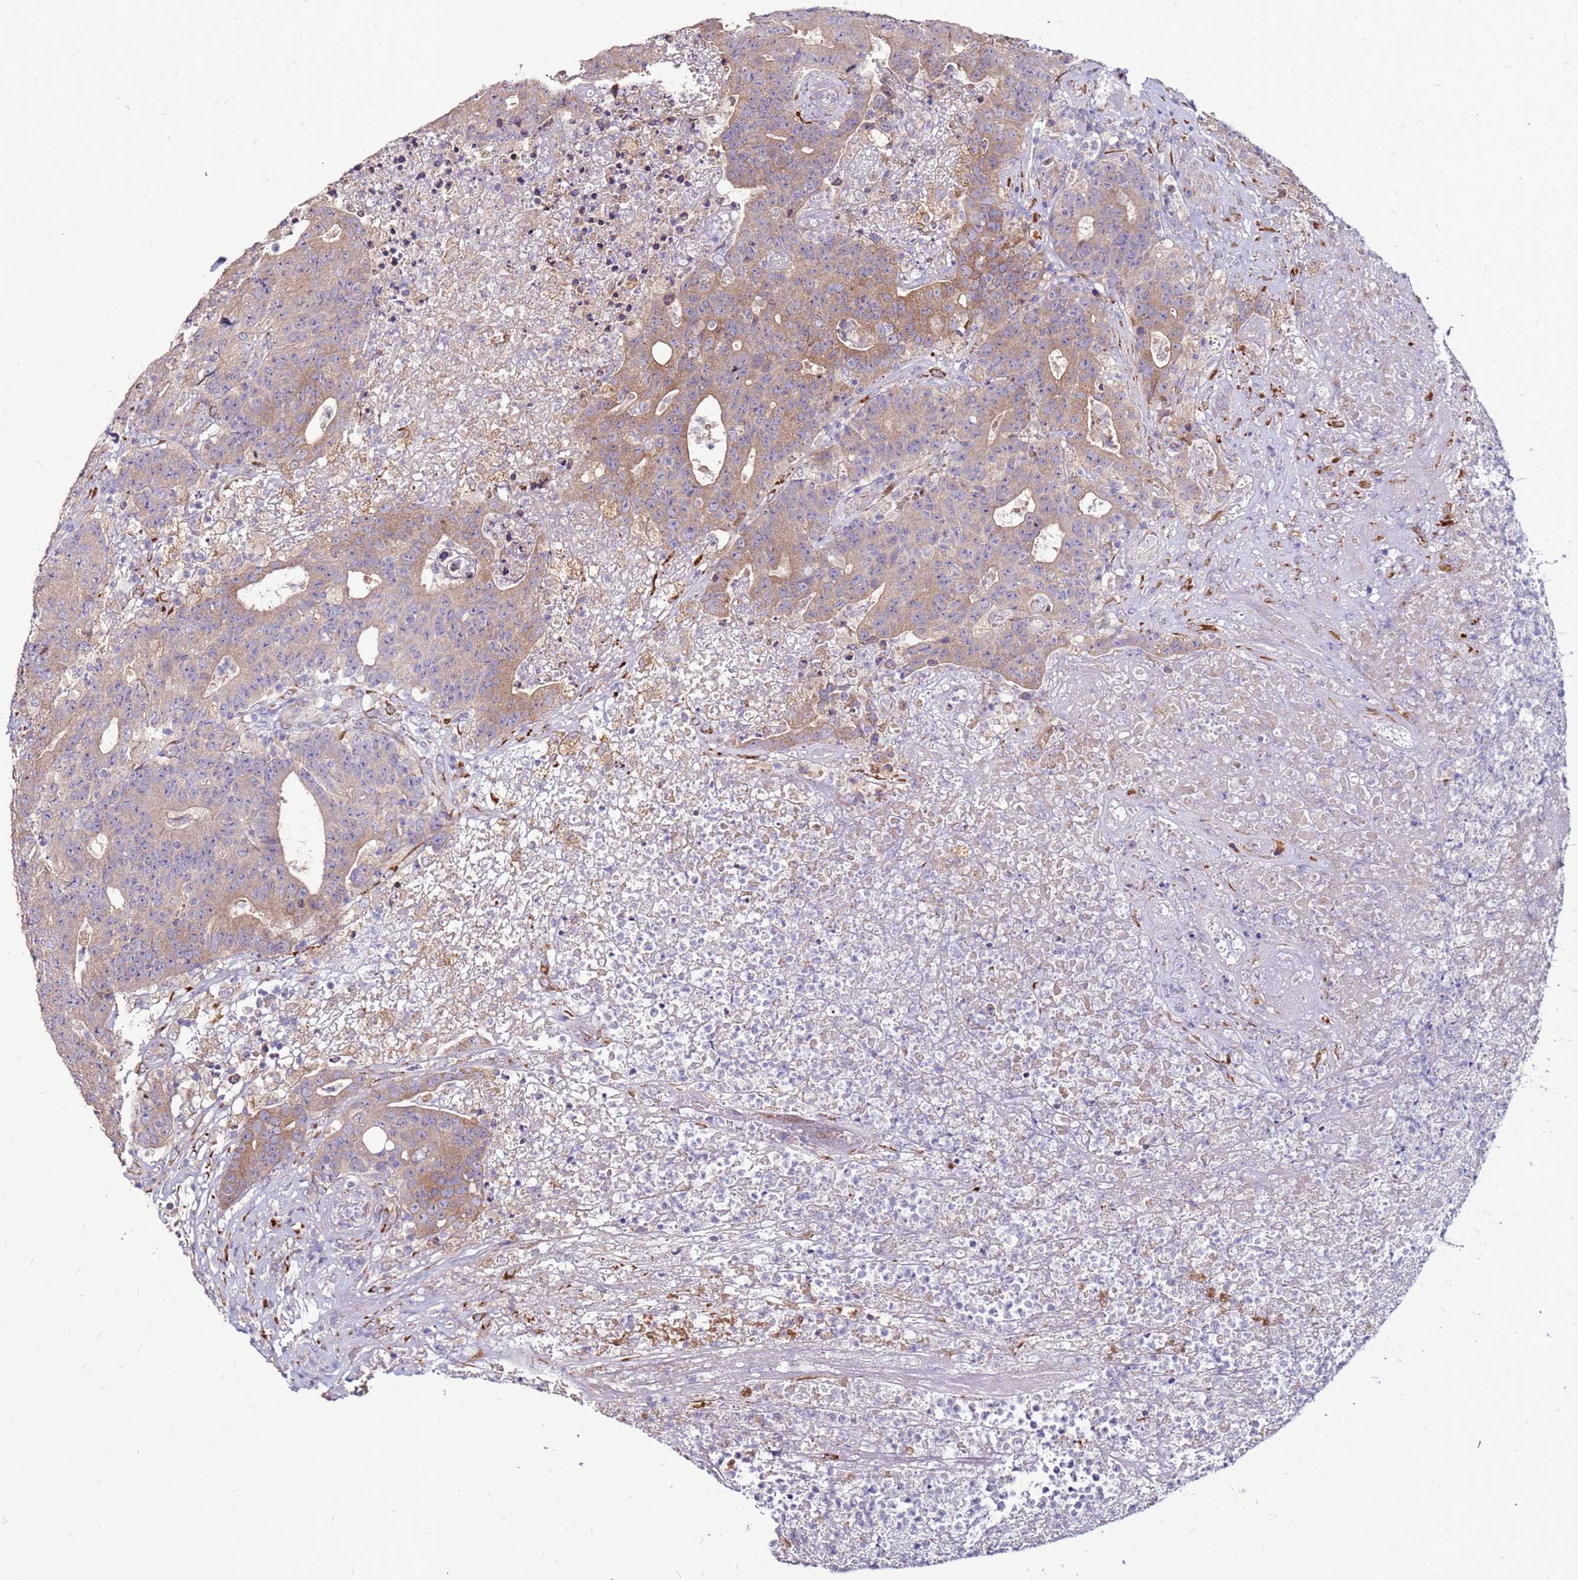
{"staining": {"intensity": "moderate", "quantity": ">75%", "location": "cytoplasmic/membranous"}, "tissue": "colorectal cancer", "cell_type": "Tumor cells", "image_type": "cancer", "snomed": [{"axis": "morphology", "description": "Adenocarcinoma, NOS"}, {"axis": "topography", "description": "Colon"}], "caption": "Immunohistochemical staining of human adenocarcinoma (colorectal) demonstrates medium levels of moderate cytoplasmic/membranous positivity in about >75% of tumor cells.", "gene": "SLC44A3", "patient": {"sex": "female", "age": 75}}